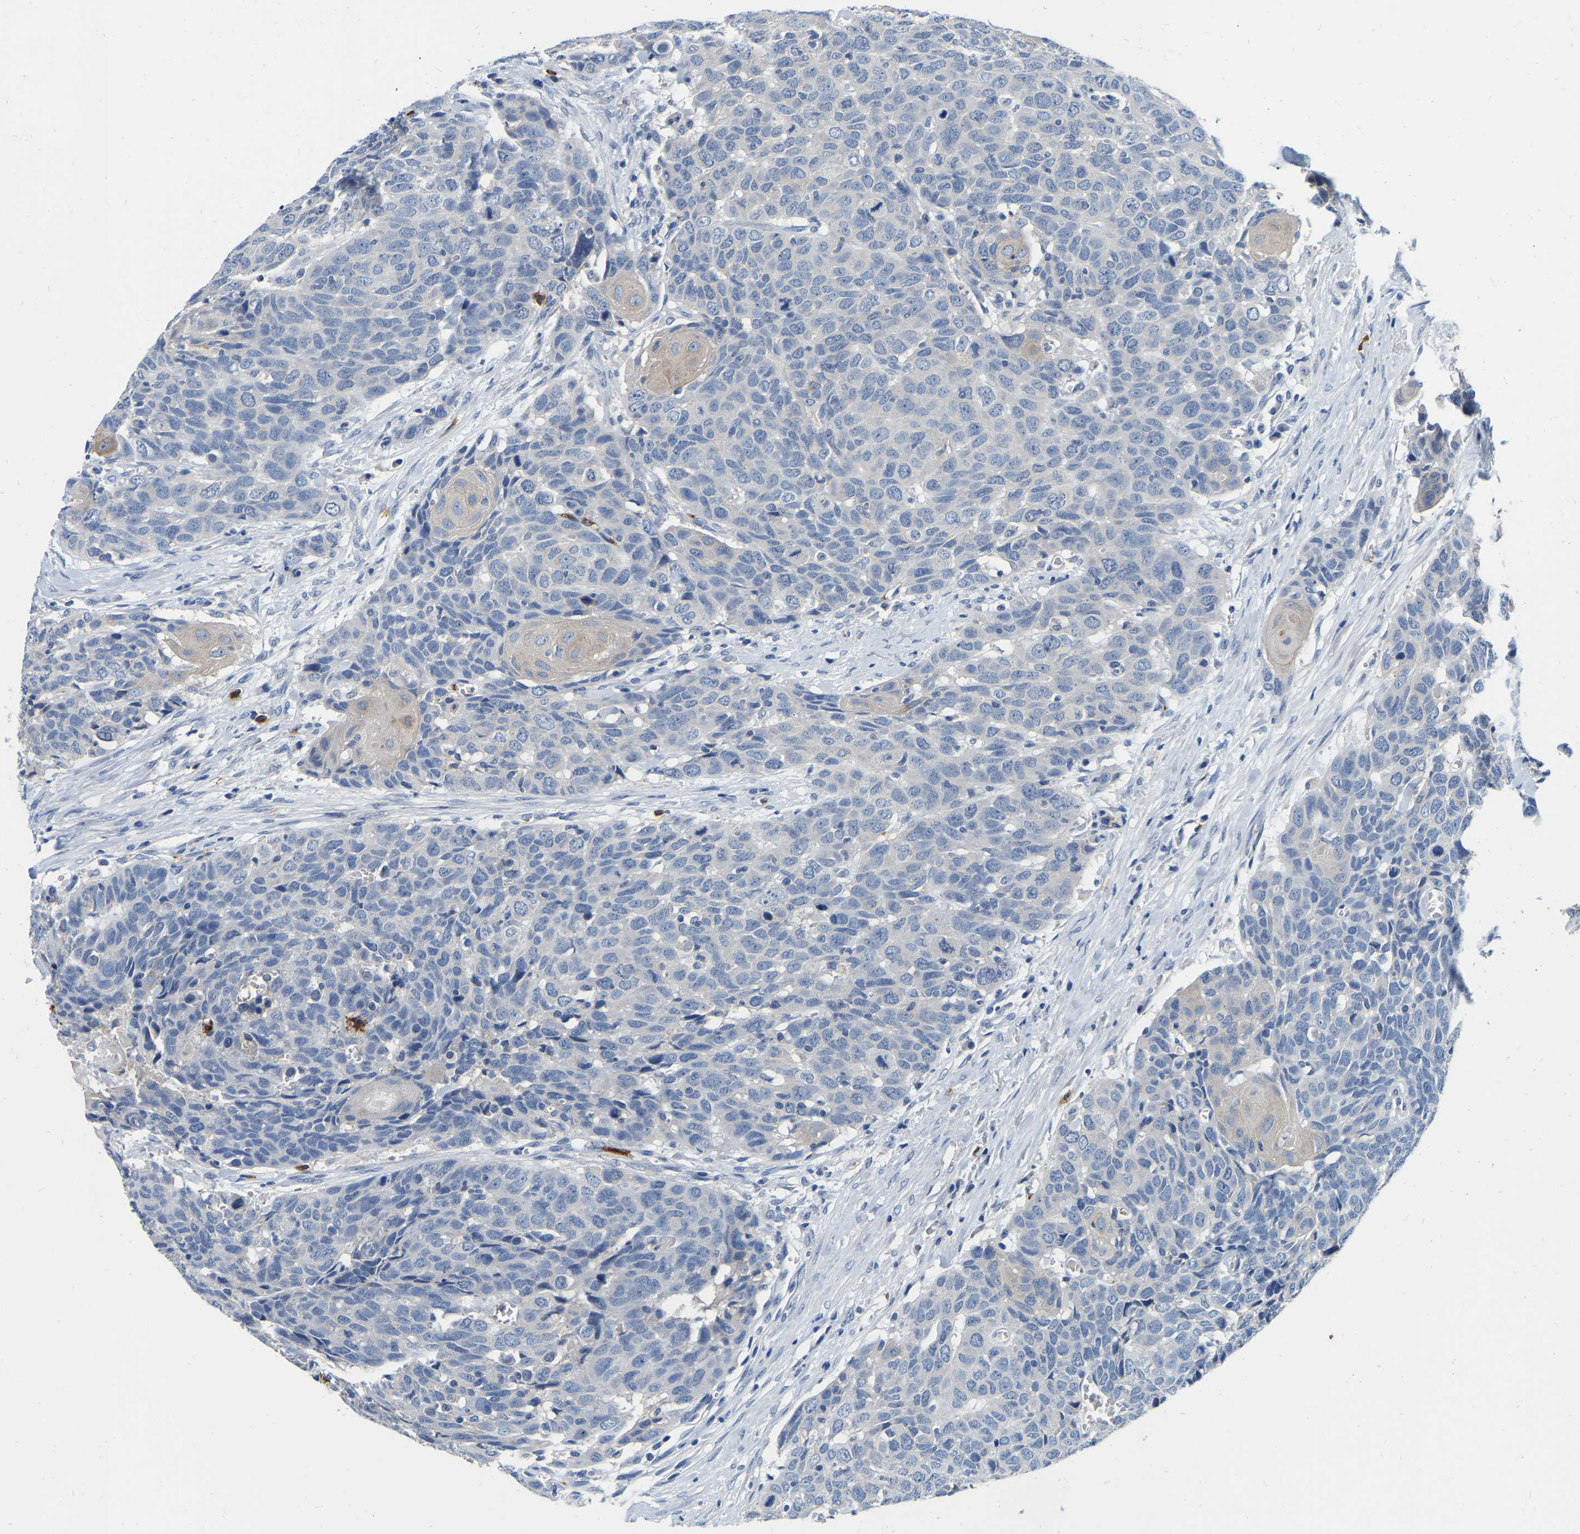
{"staining": {"intensity": "negative", "quantity": "none", "location": "none"}, "tissue": "head and neck cancer", "cell_type": "Tumor cells", "image_type": "cancer", "snomed": [{"axis": "morphology", "description": "Squamous cell carcinoma, NOS"}, {"axis": "topography", "description": "Head-Neck"}], "caption": "Tumor cells show no significant protein positivity in head and neck squamous cell carcinoma.", "gene": "RAB27B", "patient": {"sex": "male", "age": 66}}